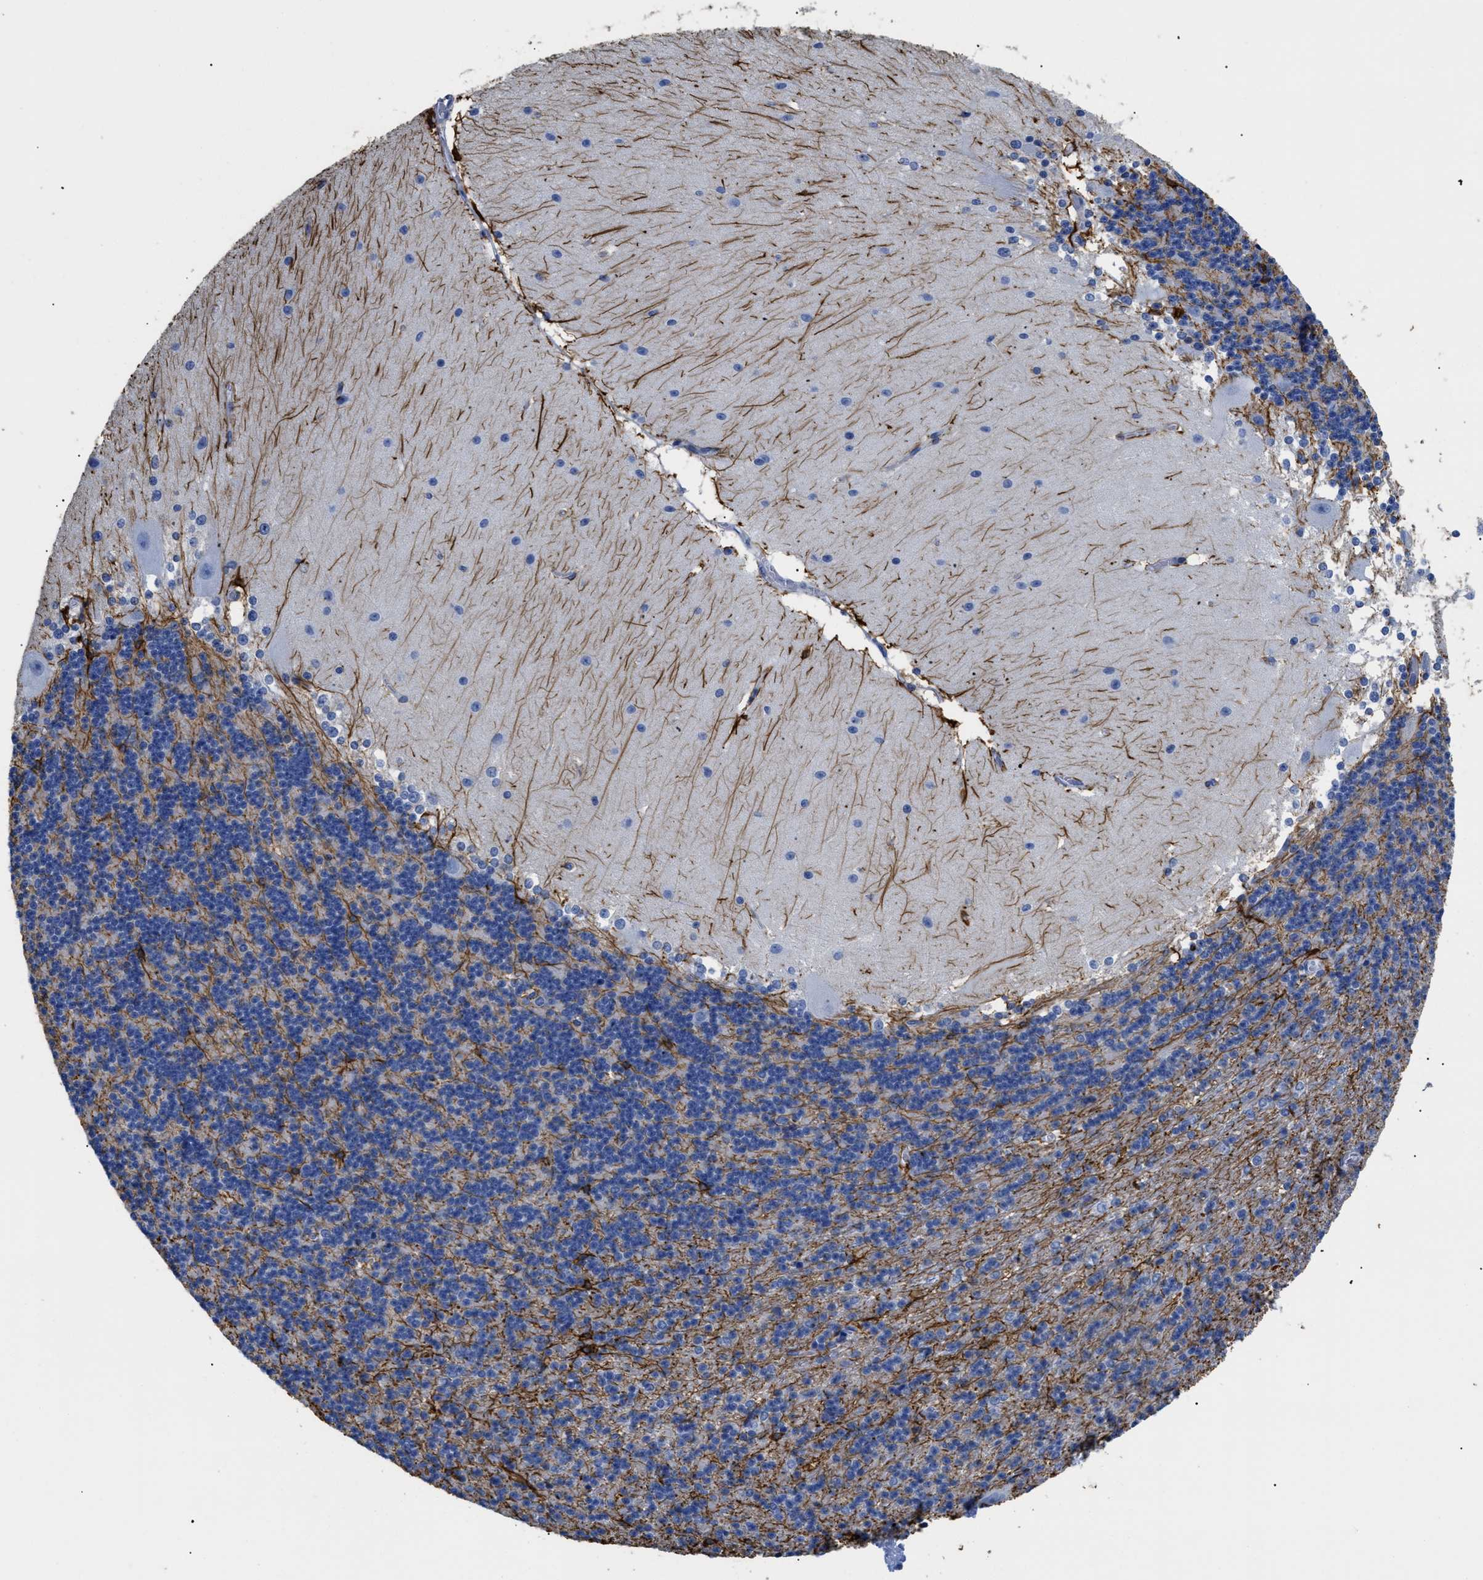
{"staining": {"intensity": "strong", "quantity": "<25%", "location": "cytoplasmic/membranous"}, "tissue": "cerebellum", "cell_type": "Cells in granular layer", "image_type": "normal", "snomed": [{"axis": "morphology", "description": "Normal tissue, NOS"}, {"axis": "topography", "description": "Cerebellum"}], "caption": "Brown immunohistochemical staining in unremarkable human cerebellum demonstrates strong cytoplasmic/membranous staining in about <25% of cells in granular layer.", "gene": "DLC1", "patient": {"sex": "female", "age": 19}}